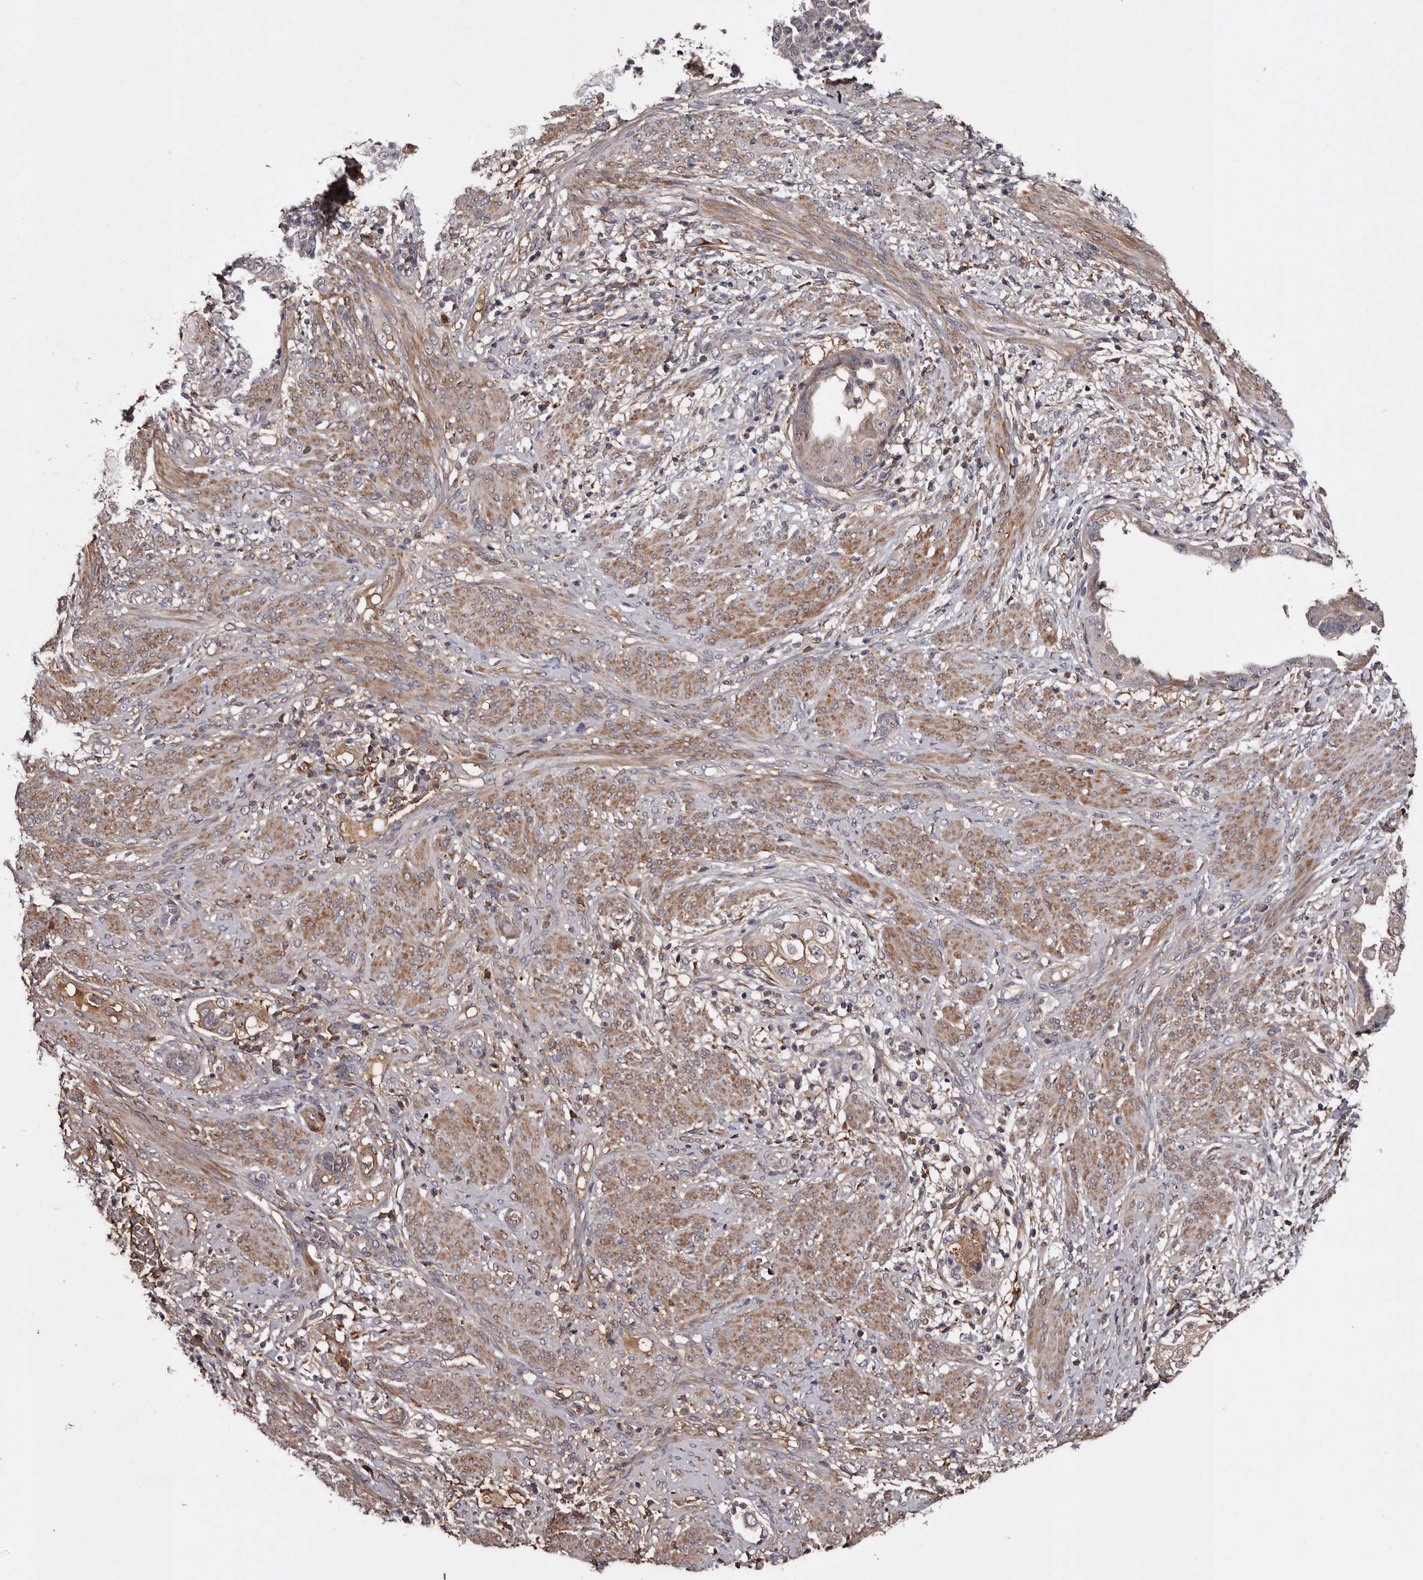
{"staining": {"intensity": "weak", "quantity": "<25%", "location": "cytoplasmic/membranous"}, "tissue": "endometrial cancer", "cell_type": "Tumor cells", "image_type": "cancer", "snomed": [{"axis": "morphology", "description": "Adenocarcinoma, NOS"}, {"axis": "topography", "description": "Endometrium"}], "caption": "DAB (3,3'-diaminobenzidine) immunohistochemical staining of endometrial cancer displays no significant positivity in tumor cells. (DAB (3,3'-diaminobenzidine) immunohistochemistry, high magnification).", "gene": "CYP1B1", "patient": {"sex": "female", "age": 85}}